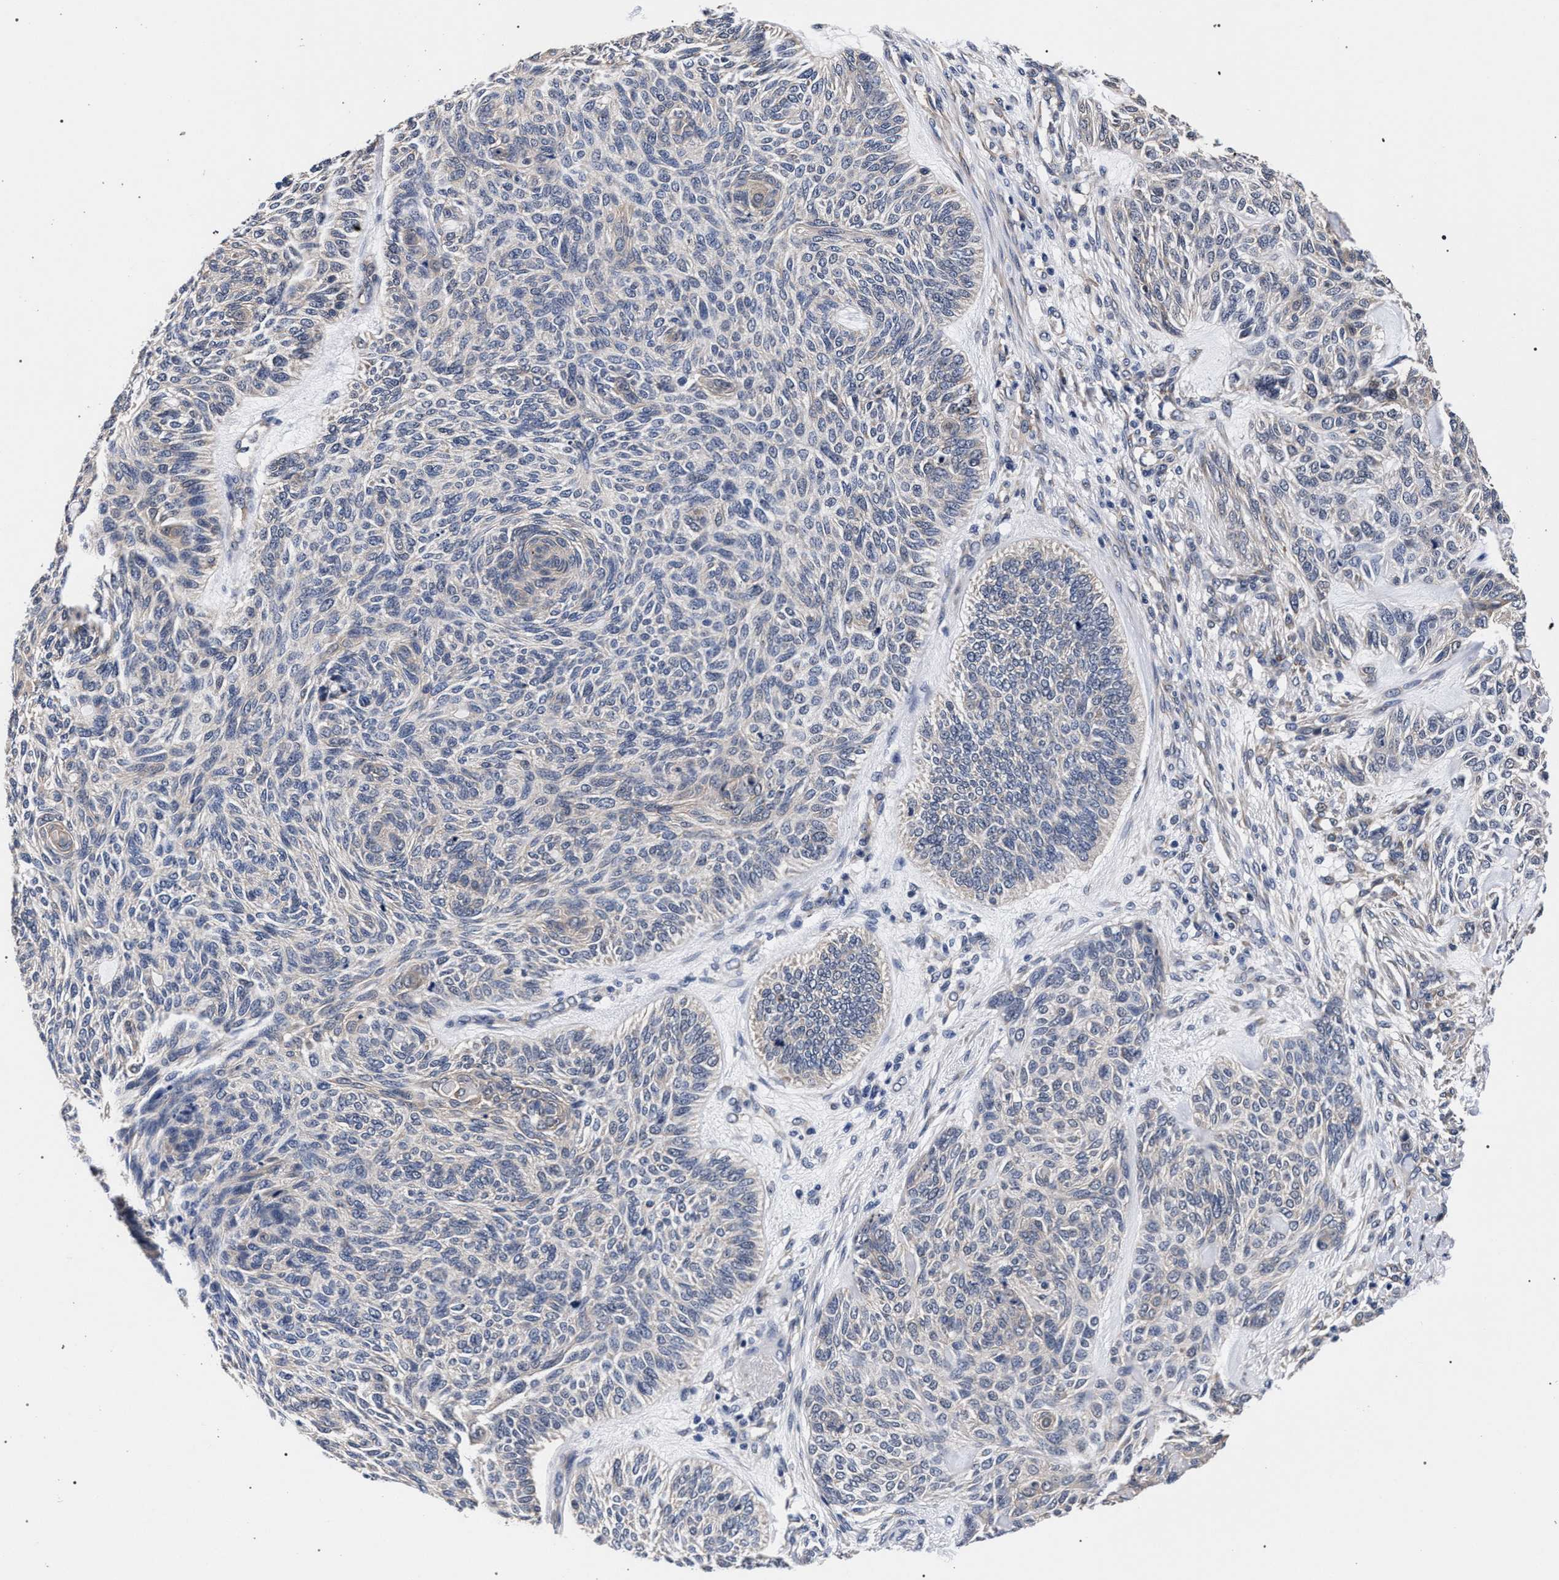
{"staining": {"intensity": "negative", "quantity": "none", "location": "none"}, "tissue": "skin cancer", "cell_type": "Tumor cells", "image_type": "cancer", "snomed": [{"axis": "morphology", "description": "Basal cell carcinoma"}, {"axis": "topography", "description": "Skin"}], "caption": "DAB (3,3'-diaminobenzidine) immunohistochemical staining of skin basal cell carcinoma displays no significant expression in tumor cells. (DAB (3,3'-diaminobenzidine) immunohistochemistry with hematoxylin counter stain).", "gene": "RBM33", "patient": {"sex": "male", "age": 55}}